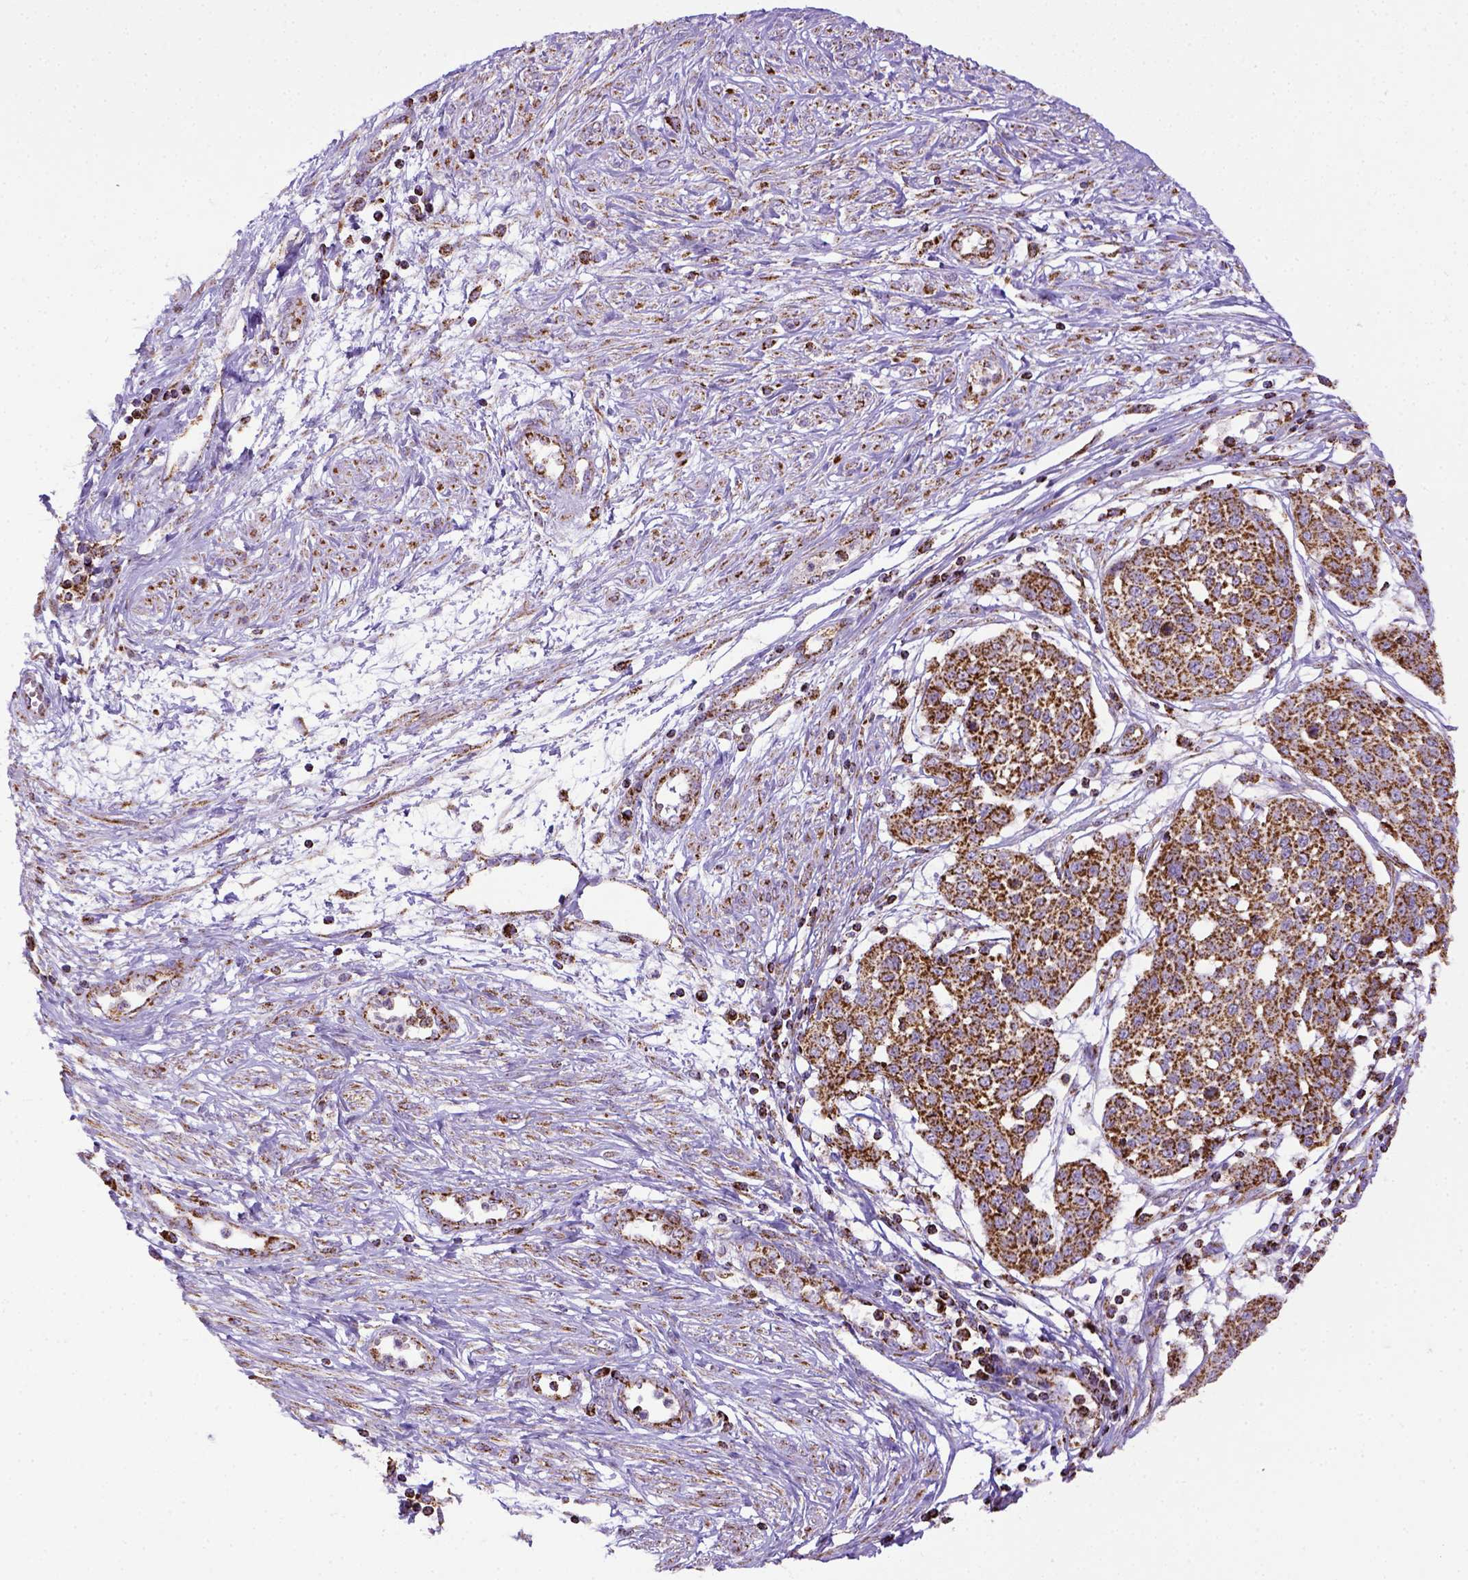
{"staining": {"intensity": "strong", "quantity": ">75%", "location": "cytoplasmic/membranous"}, "tissue": "cervical cancer", "cell_type": "Tumor cells", "image_type": "cancer", "snomed": [{"axis": "morphology", "description": "Squamous cell carcinoma, NOS"}, {"axis": "topography", "description": "Cervix"}], "caption": "Cervical cancer (squamous cell carcinoma) stained with a protein marker demonstrates strong staining in tumor cells.", "gene": "MT-CO1", "patient": {"sex": "female", "age": 34}}